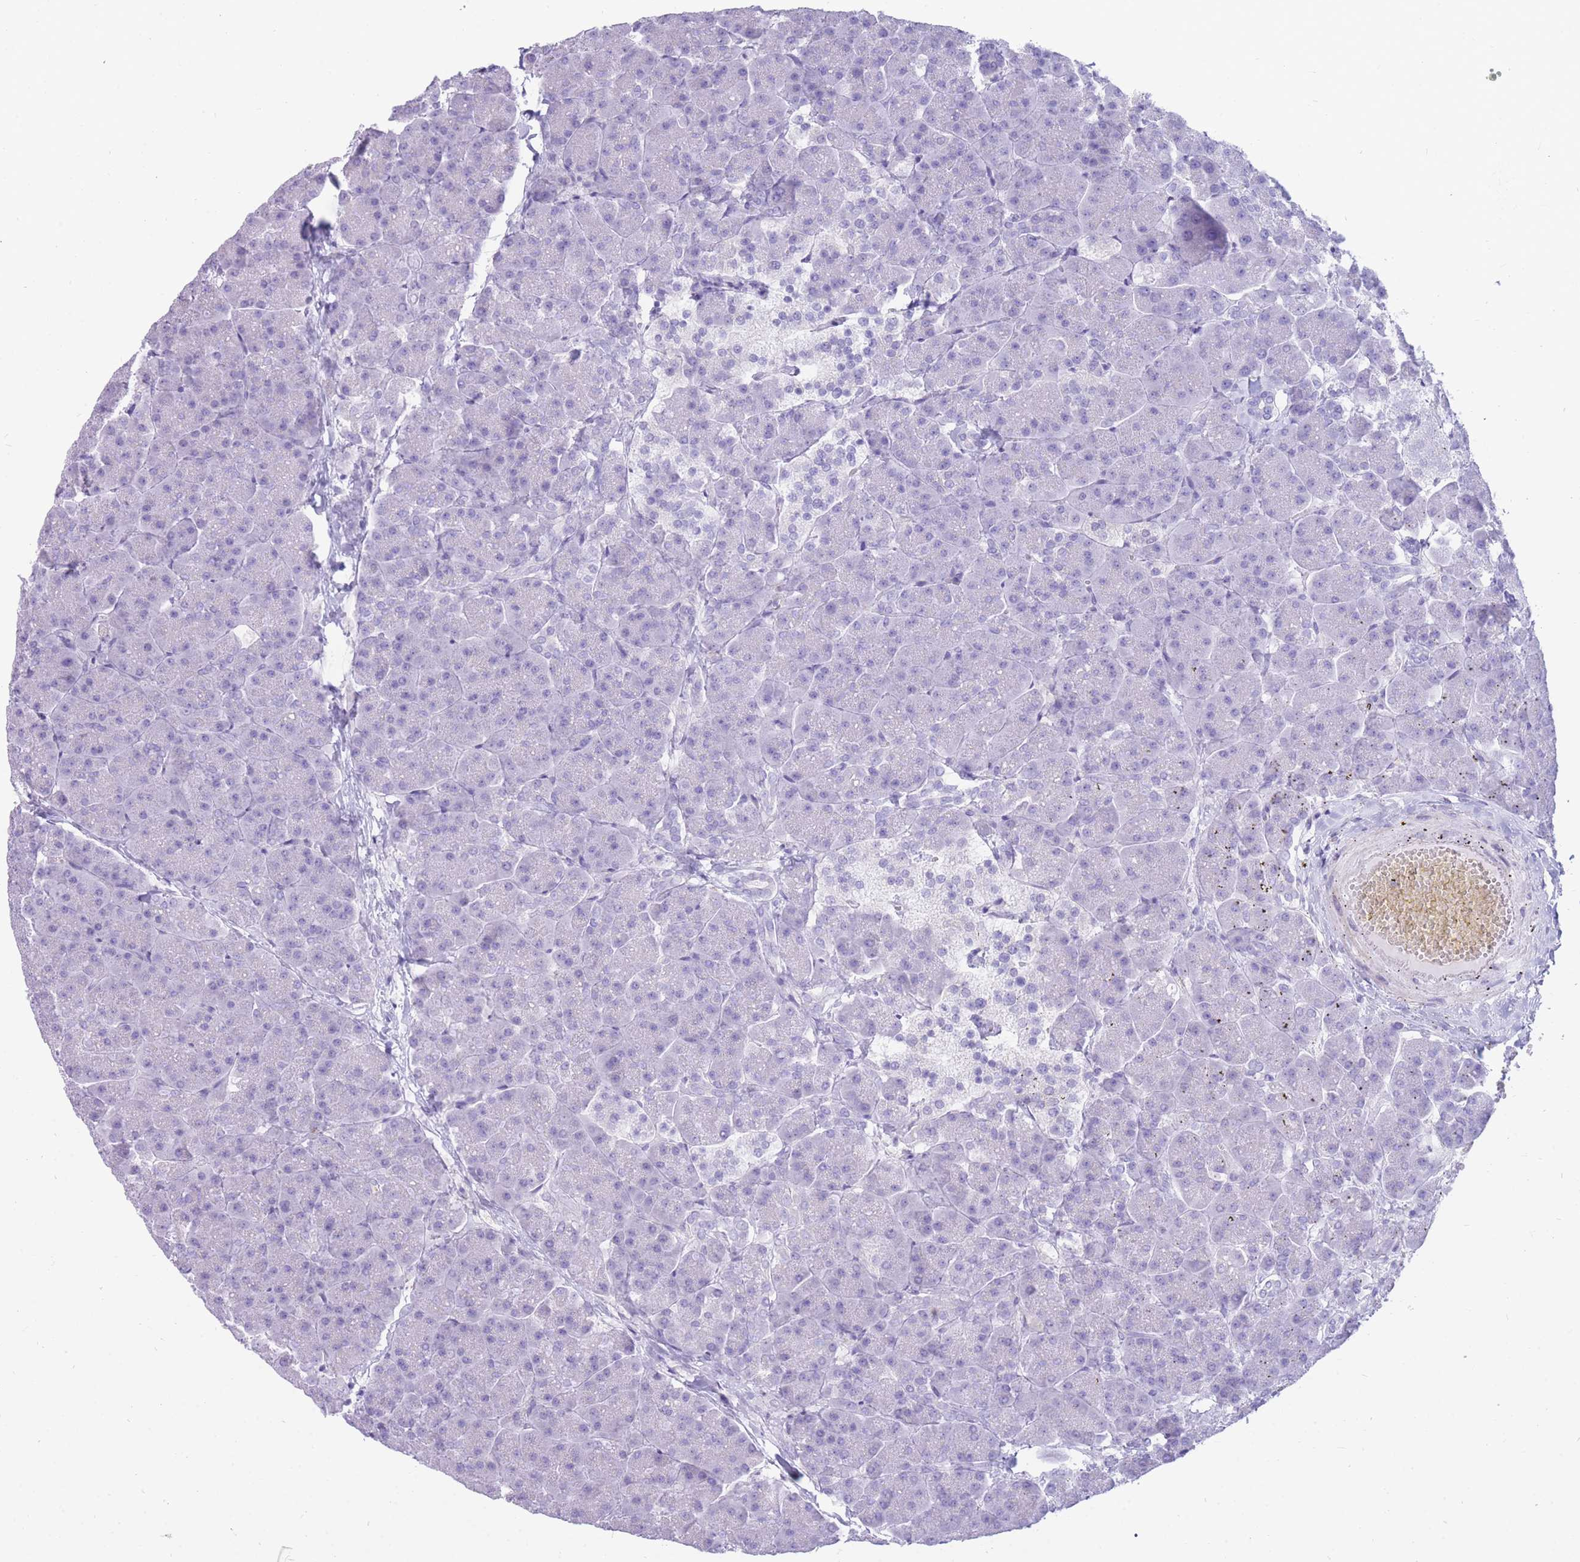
{"staining": {"intensity": "negative", "quantity": "none", "location": "none"}, "tissue": "pancreas", "cell_type": "Exocrine glandular cells", "image_type": "normal", "snomed": [{"axis": "morphology", "description": "Normal tissue, NOS"}, {"axis": "topography", "description": "Pancreas"}, {"axis": "topography", "description": "Peripheral nerve tissue"}], "caption": "Photomicrograph shows no significant protein positivity in exocrine glandular cells of unremarkable pancreas.", "gene": "MTSS2", "patient": {"sex": "male", "age": 54}}